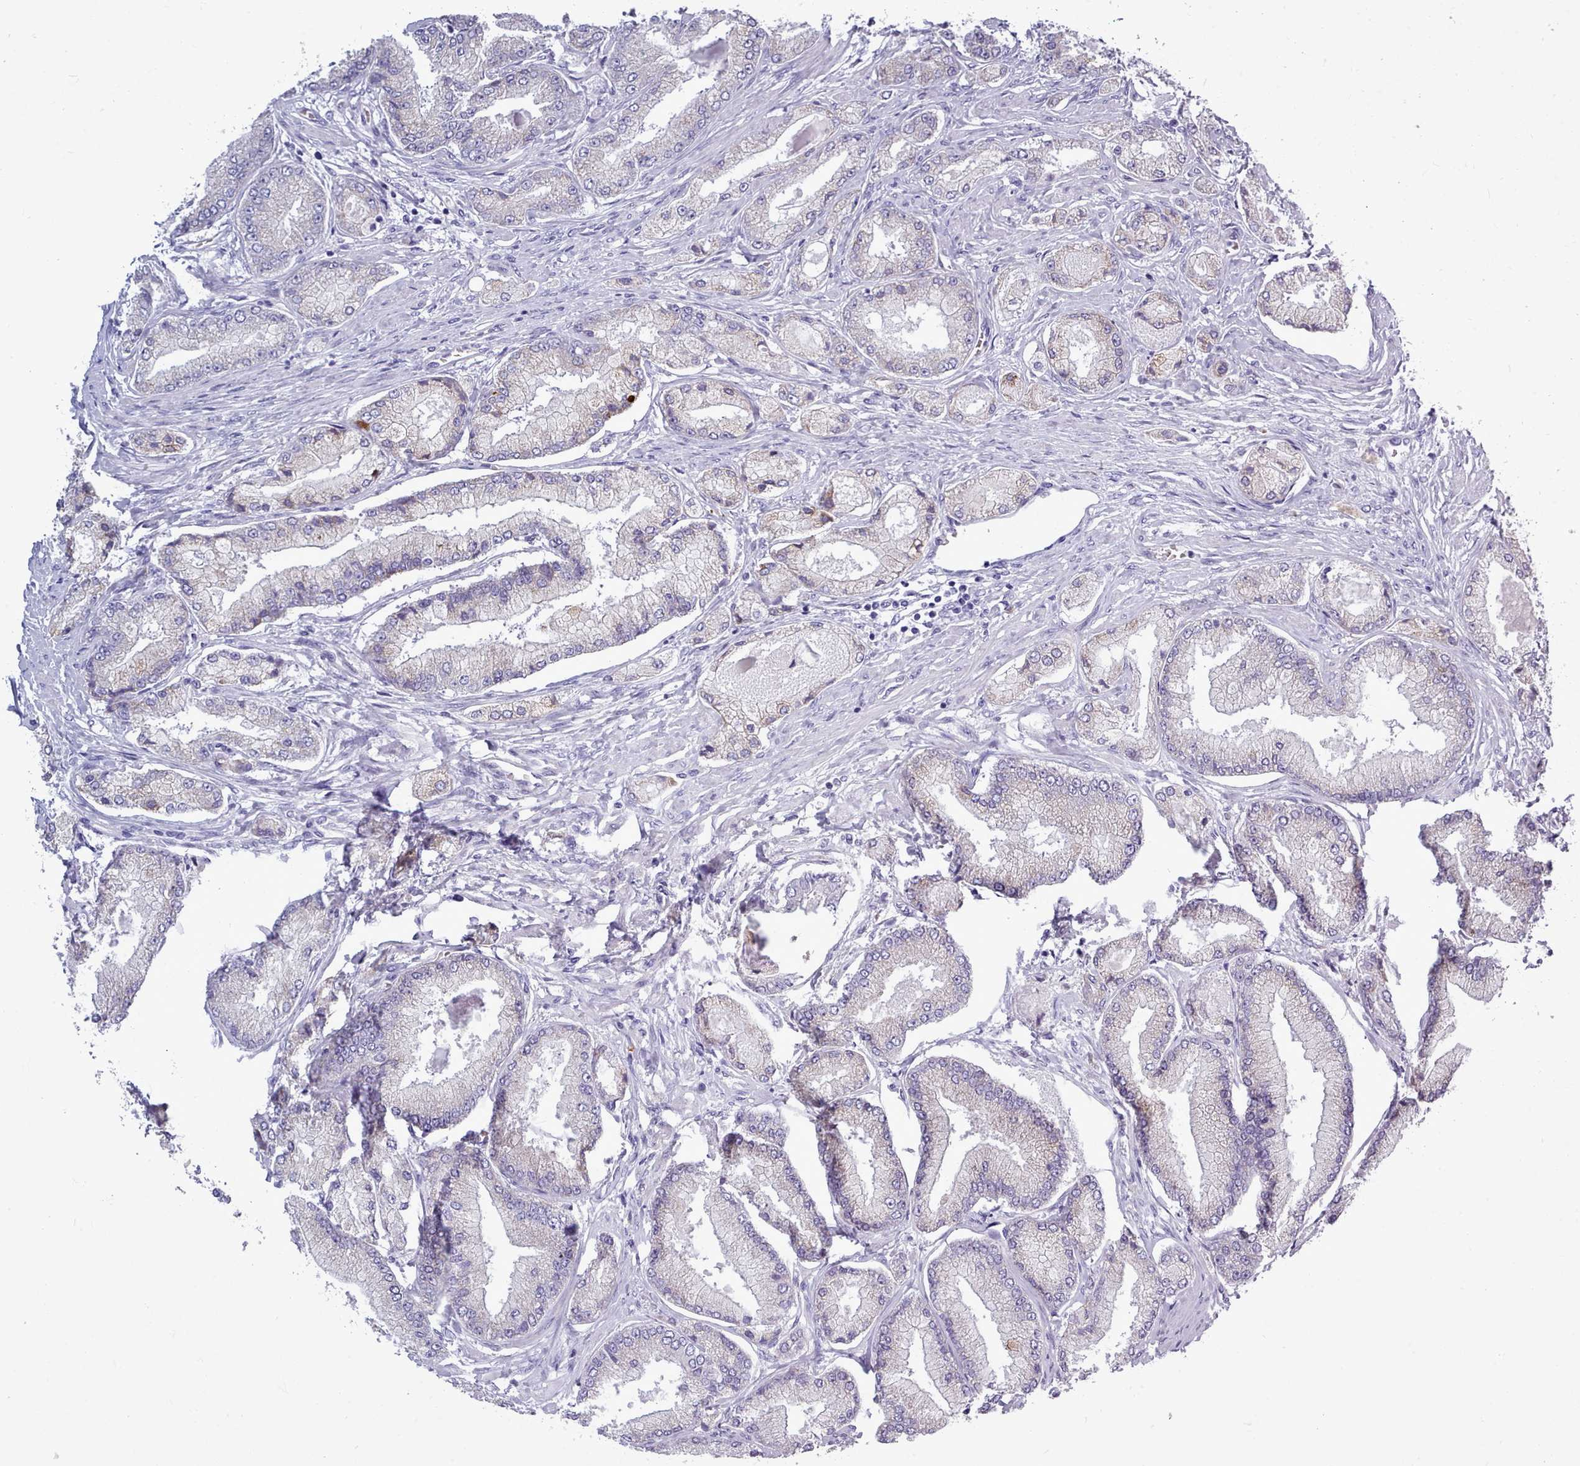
{"staining": {"intensity": "negative", "quantity": "none", "location": "none"}, "tissue": "prostate cancer", "cell_type": "Tumor cells", "image_type": "cancer", "snomed": [{"axis": "morphology", "description": "Adenocarcinoma, Low grade"}, {"axis": "topography", "description": "Prostate"}], "caption": "Prostate low-grade adenocarcinoma was stained to show a protein in brown. There is no significant expression in tumor cells.", "gene": "XKR8", "patient": {"sex": "male", "age": 74}}